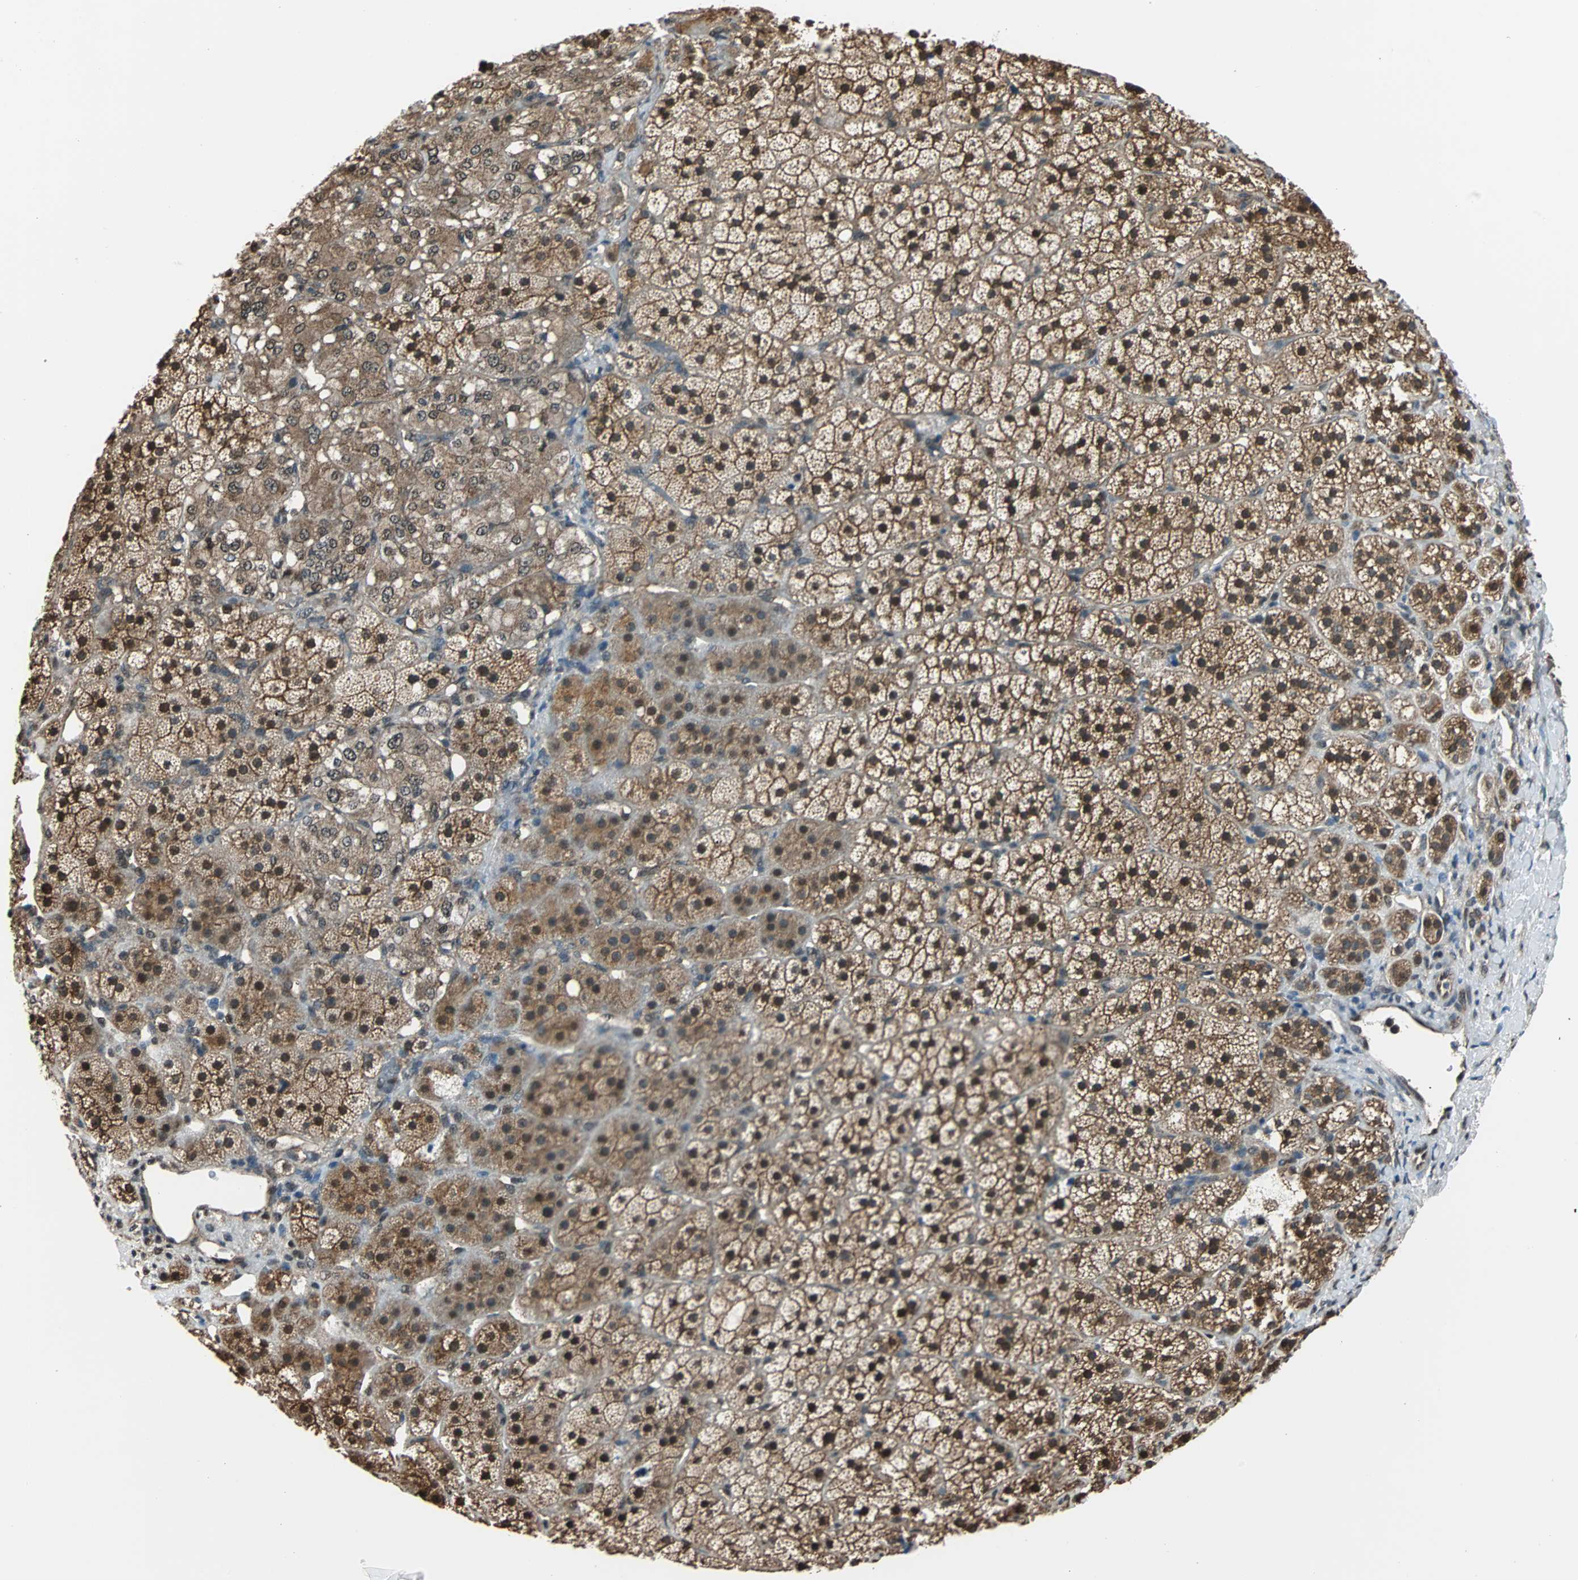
{"staining": {"intensity": "moderate", "quantity": ">75%", "location": "cytoplasmic/membranous,nuclear"}, "tissue": "adrenal gland", "cell_type": "Glandular cells", "image_type": "normal", "snomed": [{"axis": "morphology", "description": "Normal tissue, NOS"}, {"axis": "topography", "description": "Adrenal gland"}], "caption": "A micrograph of adrenal gland stained for a protein reveals moderate cytoplasmic/membranous,nuclear brown staining in glandular cells. (DAB IHC with brightfield microscopy, high magnification).", "gene": "VCP", "patient": {"sex": "female", "age": 44}}